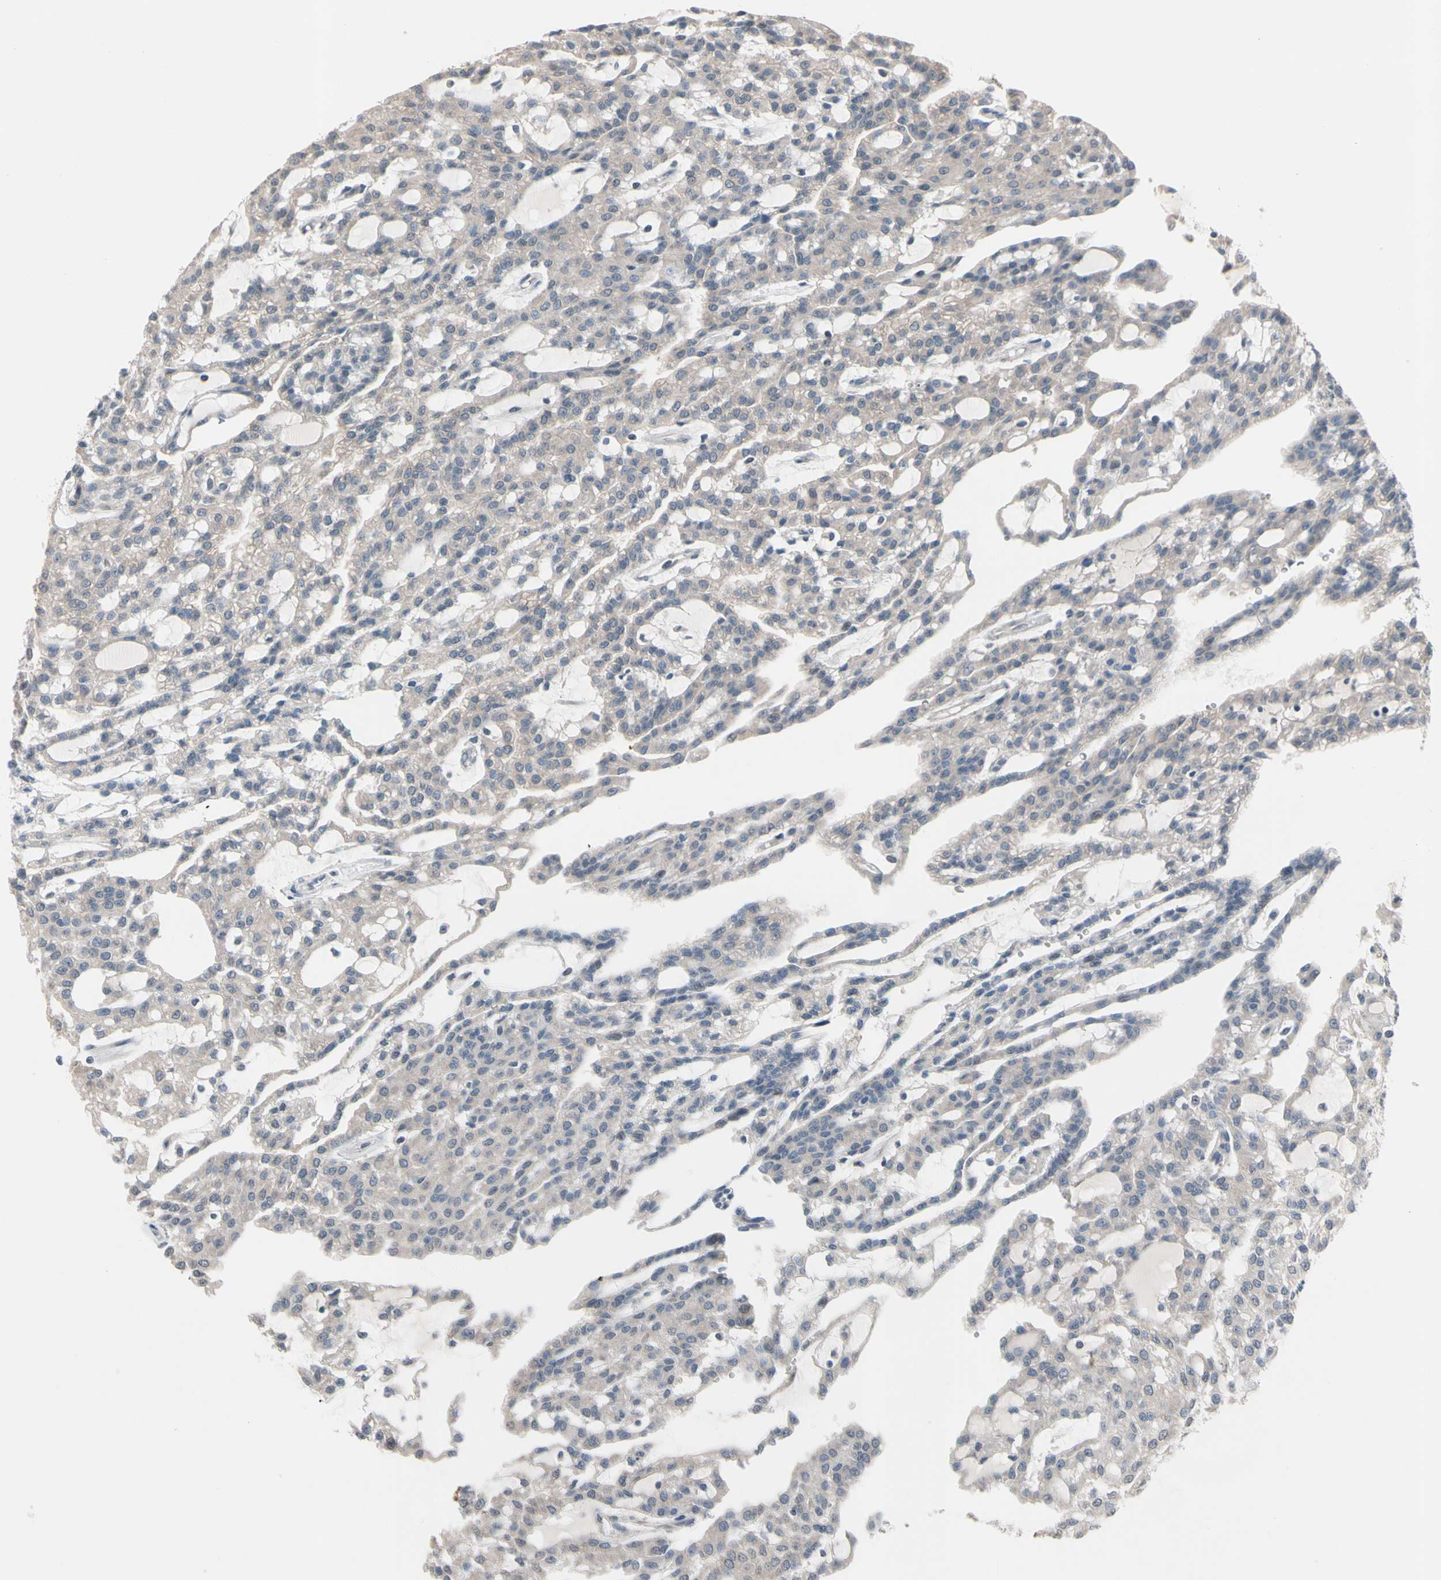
{"staining": {"intensity": "weak", "quantity": ">75%", "location": "cytoplasmic/membranous"}, "tissue": "renal cancer", "cell_type": "Tumor cells", "image_type": "cancer", "snomed": [{"axis": "morphology", "description": "Adenocarcinoma, NOS"}, {"axis": "topography", "description": "Kidney"}], "caption": "A low amount of weak cytoplasmic/membranous positivity is seen in about >75% of tumor cells in renal adenocarcinoma tissue.", "gene": "SV2A", "patient": {"sex": "male", "age": 63}}